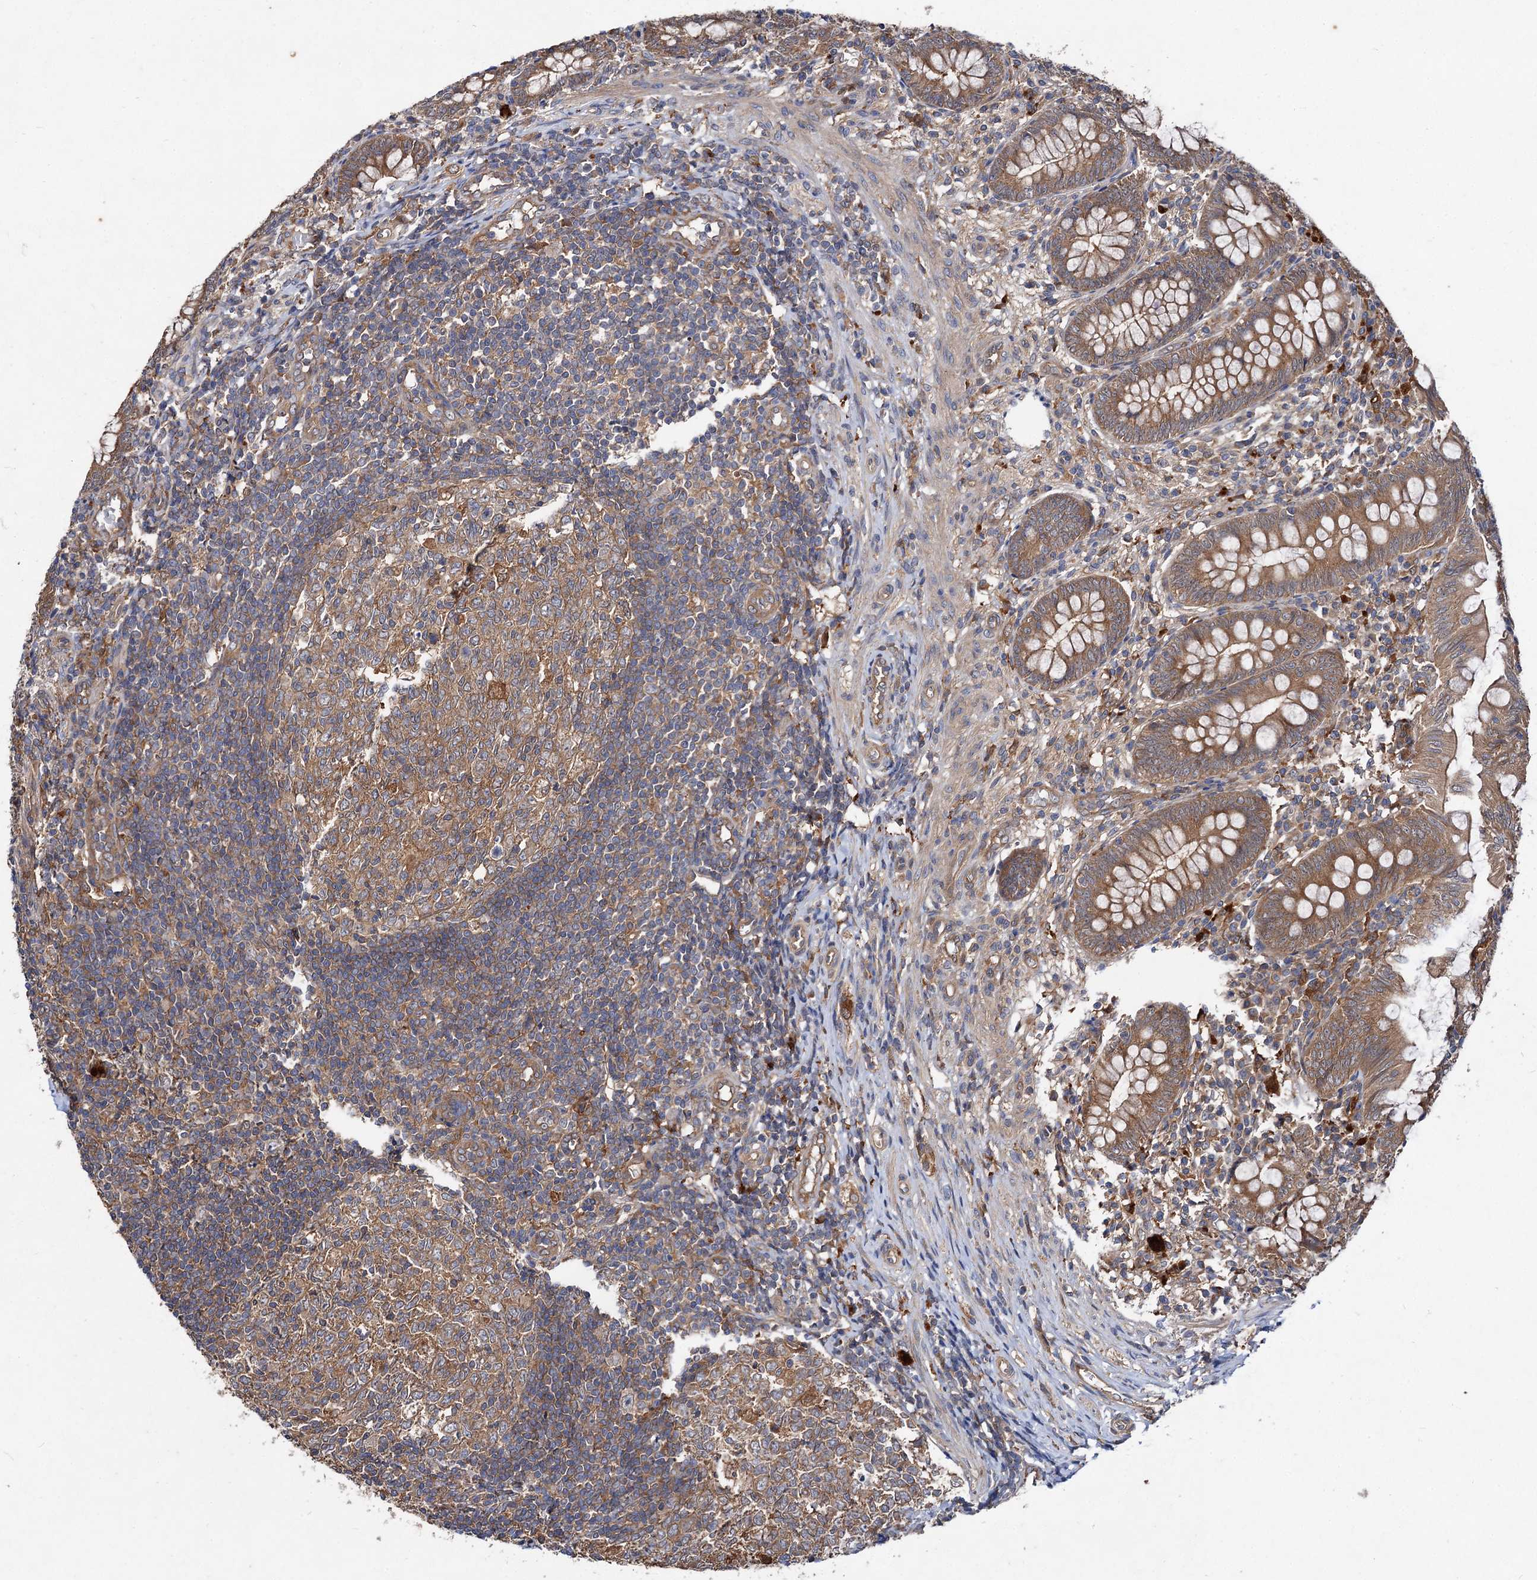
{"staining": {"intensity": "strong", "quantity": ">75%", "location": "cytoplasmic/membranous"}, "tissue": "appendix", "cell_type": "Glandular cells", "image_type": "normal", "snomed": [{"axis": "morphology", "description": "Normal tissue, NOS"}, {"axis": "topography", "description": "Appendix"}], "caption": "Appendix stained with a brown dye reveals strong cytoplasmic/membranous positive expression in approximately >75% of glandular cells.", "gene": "VPS29", "patient": {"sex": "male", "age": 14}}